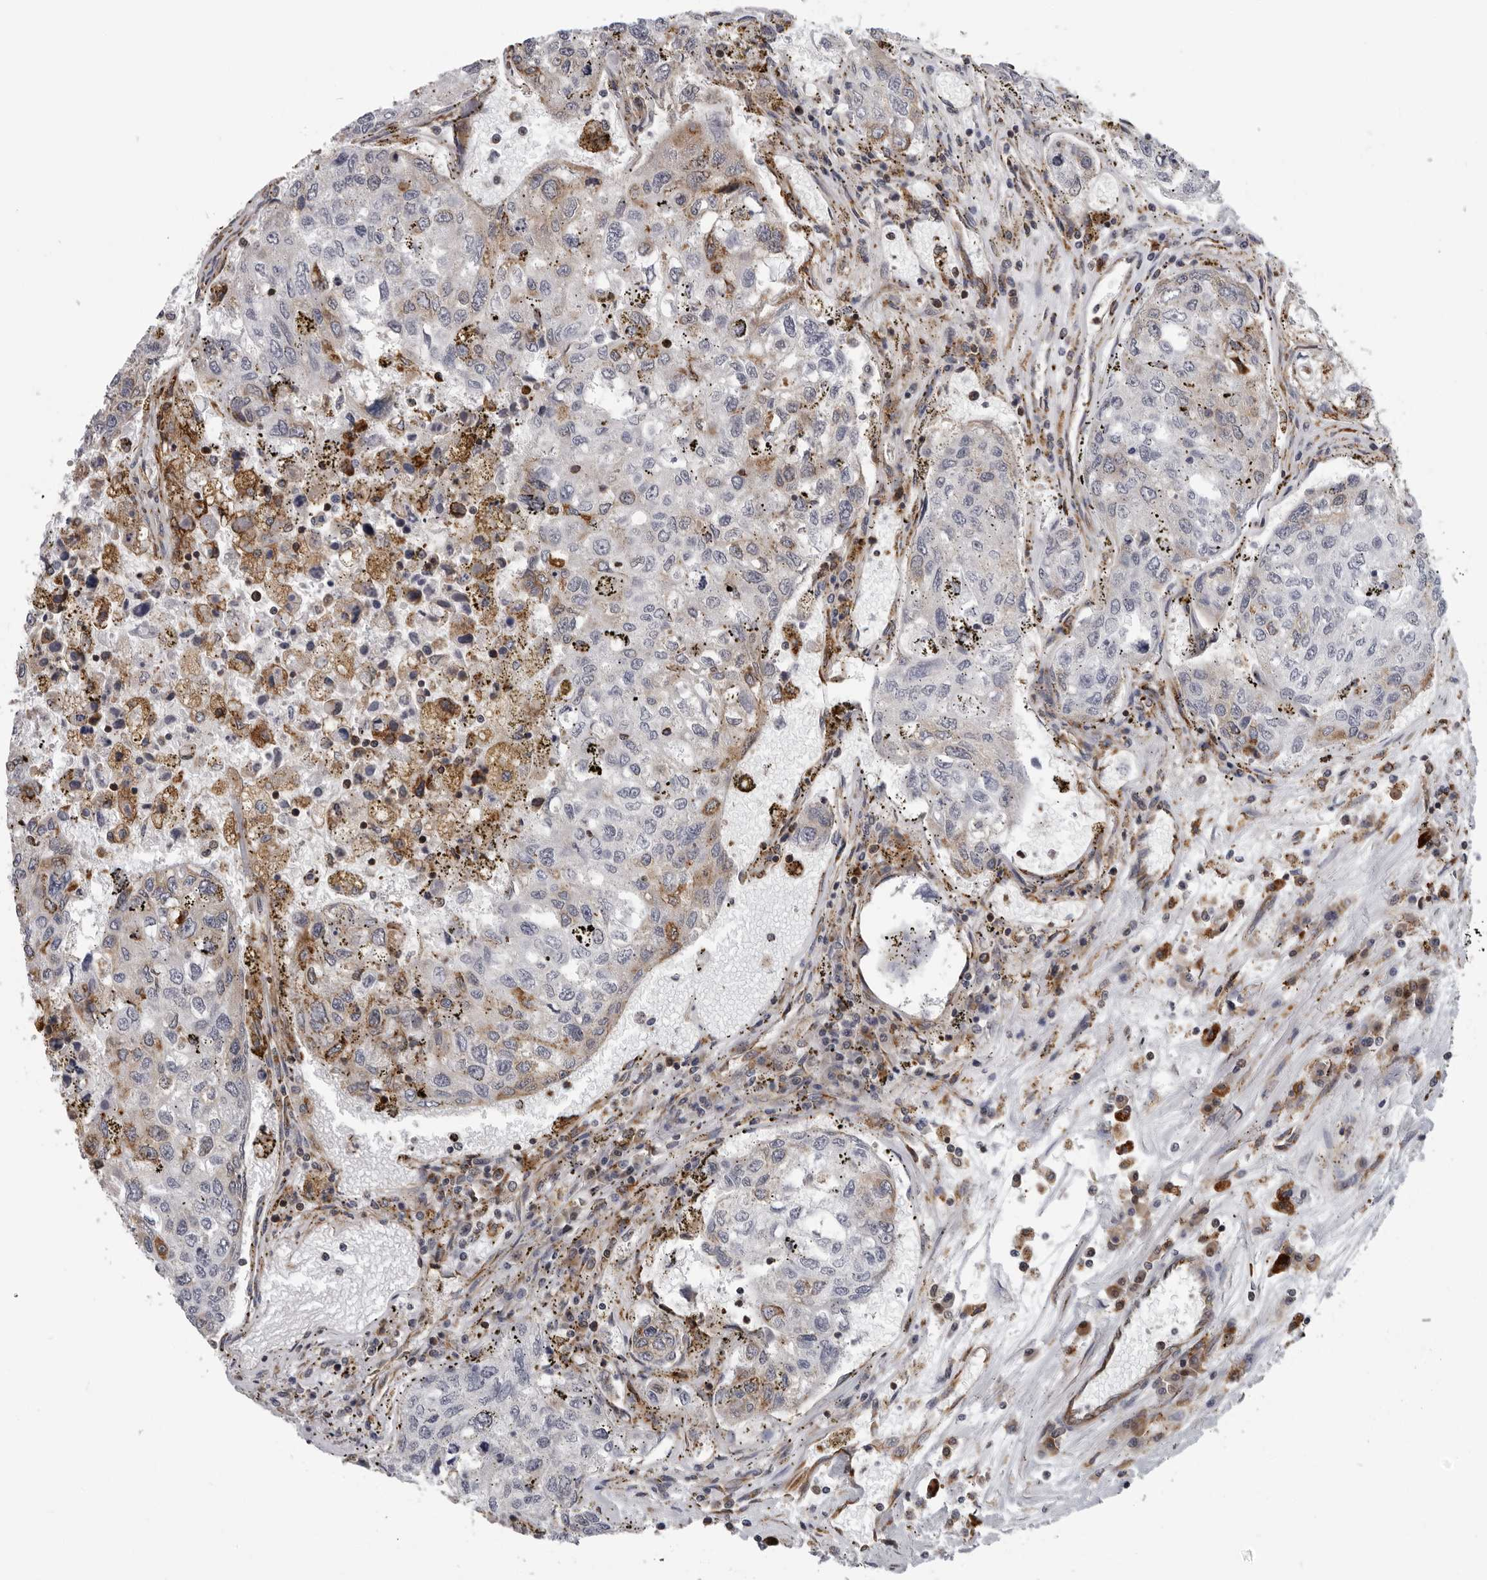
{"staining": {"intensity": "moderate", "quantity": "25%-75%", "location": "cytoplasmic/membranous"}, "tissue": "urothelial cancer", "cell_type": "Tumor cells", "image_type": "cancer", "snomed": [{"axis": "morphology", "description": "Urothelial carcinoma, High grade"}, {"axis": "topography", "description": "Lymph node"}, {"axis": "topography", "description": "Urinary bladder"}], "caption": "Immunohistochemical staining of urothelial cancer shows medium levels of moderate cytoplasmic/membranous staining in approximately 25%-75% of tumor cells.", "gene": "ALPK2", "patient": {"sex": "male", "age": 51}}